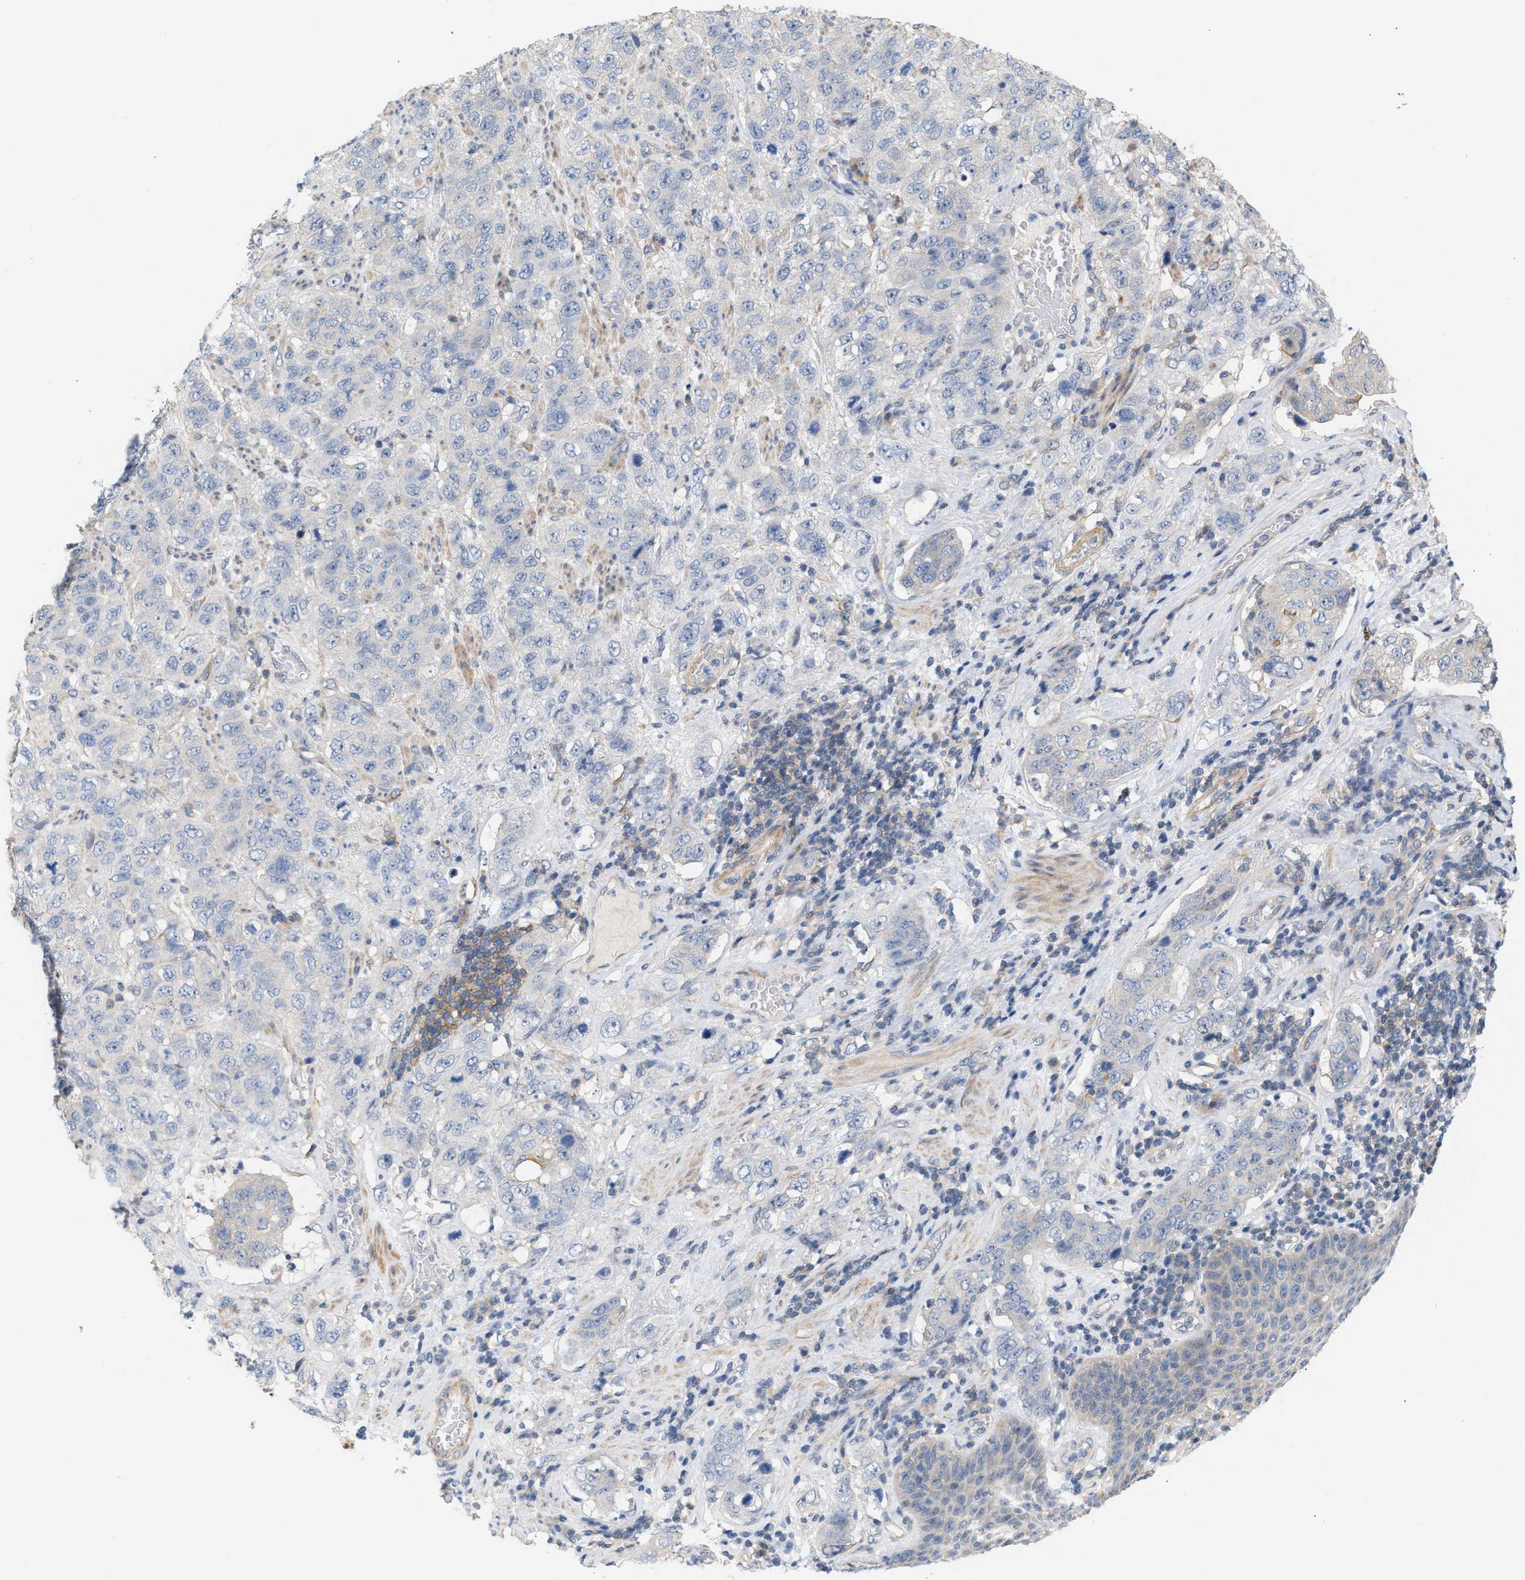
{"staining": {"intensity": "negative", "quantity": "none", "location": "none"}, "tissue": "stomach cancer", "cell_type": "Tumor cells", "image_type": "cancer", "snomed": [{"axis": "morphology", "description": "Adenocarcinoma, NOS"}, {"axis": "topography", "description": "Stomach"}], "caption": "The photomicrograph reveals no staining of tumor cells in stomach adenocarcinoma. (DAB immunohistochemistry with hematoxylin counter stain).", "gene": "LRCH1", "patient": {"sex": "male", "age": 48}}